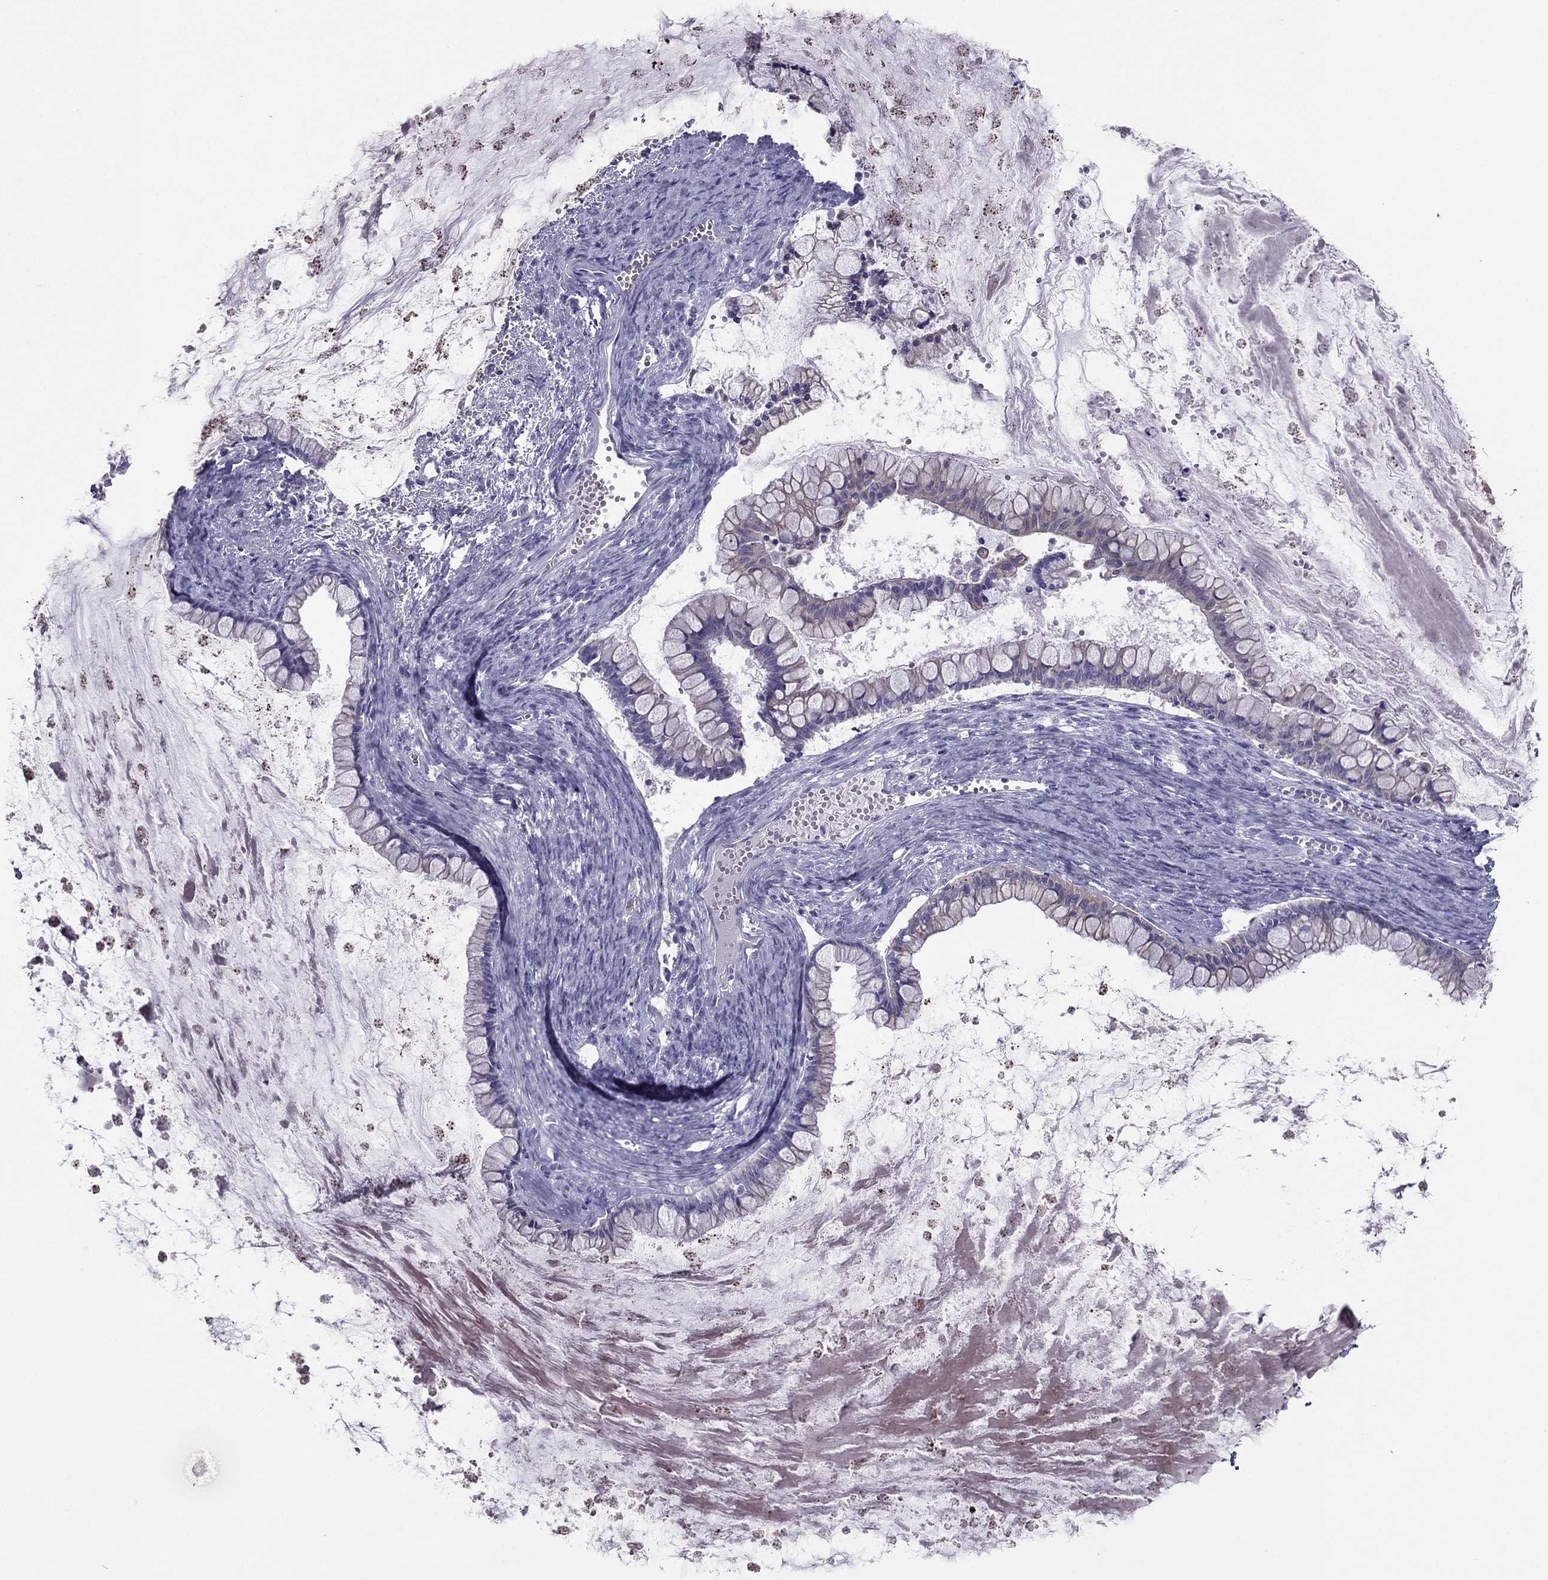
{"staining": {"intensity": "negative", "quantity": "none", "location": "none"}, "tissue": "ovarian cancer", "cell_type": "Tumor cells", "image_type": "cancer", "snomed": [{"axis": "morphology", "description": "Cystadenocarcinoma, mucinous, NOS"}, {"axis": "topography", "description": "Ovary"}], "caption": "Tumor cells show no significant protein positivity in mucinous cystadenocarcinoma (ovarian). (Stains: DAB (3,3'-diaminobenzidine) IHC with hematoxylin counter stain, Microscopy: brightfield microscopy at high magnification).", "gene": "MAEL", "patient": {"sex": "female", "age": 67}}